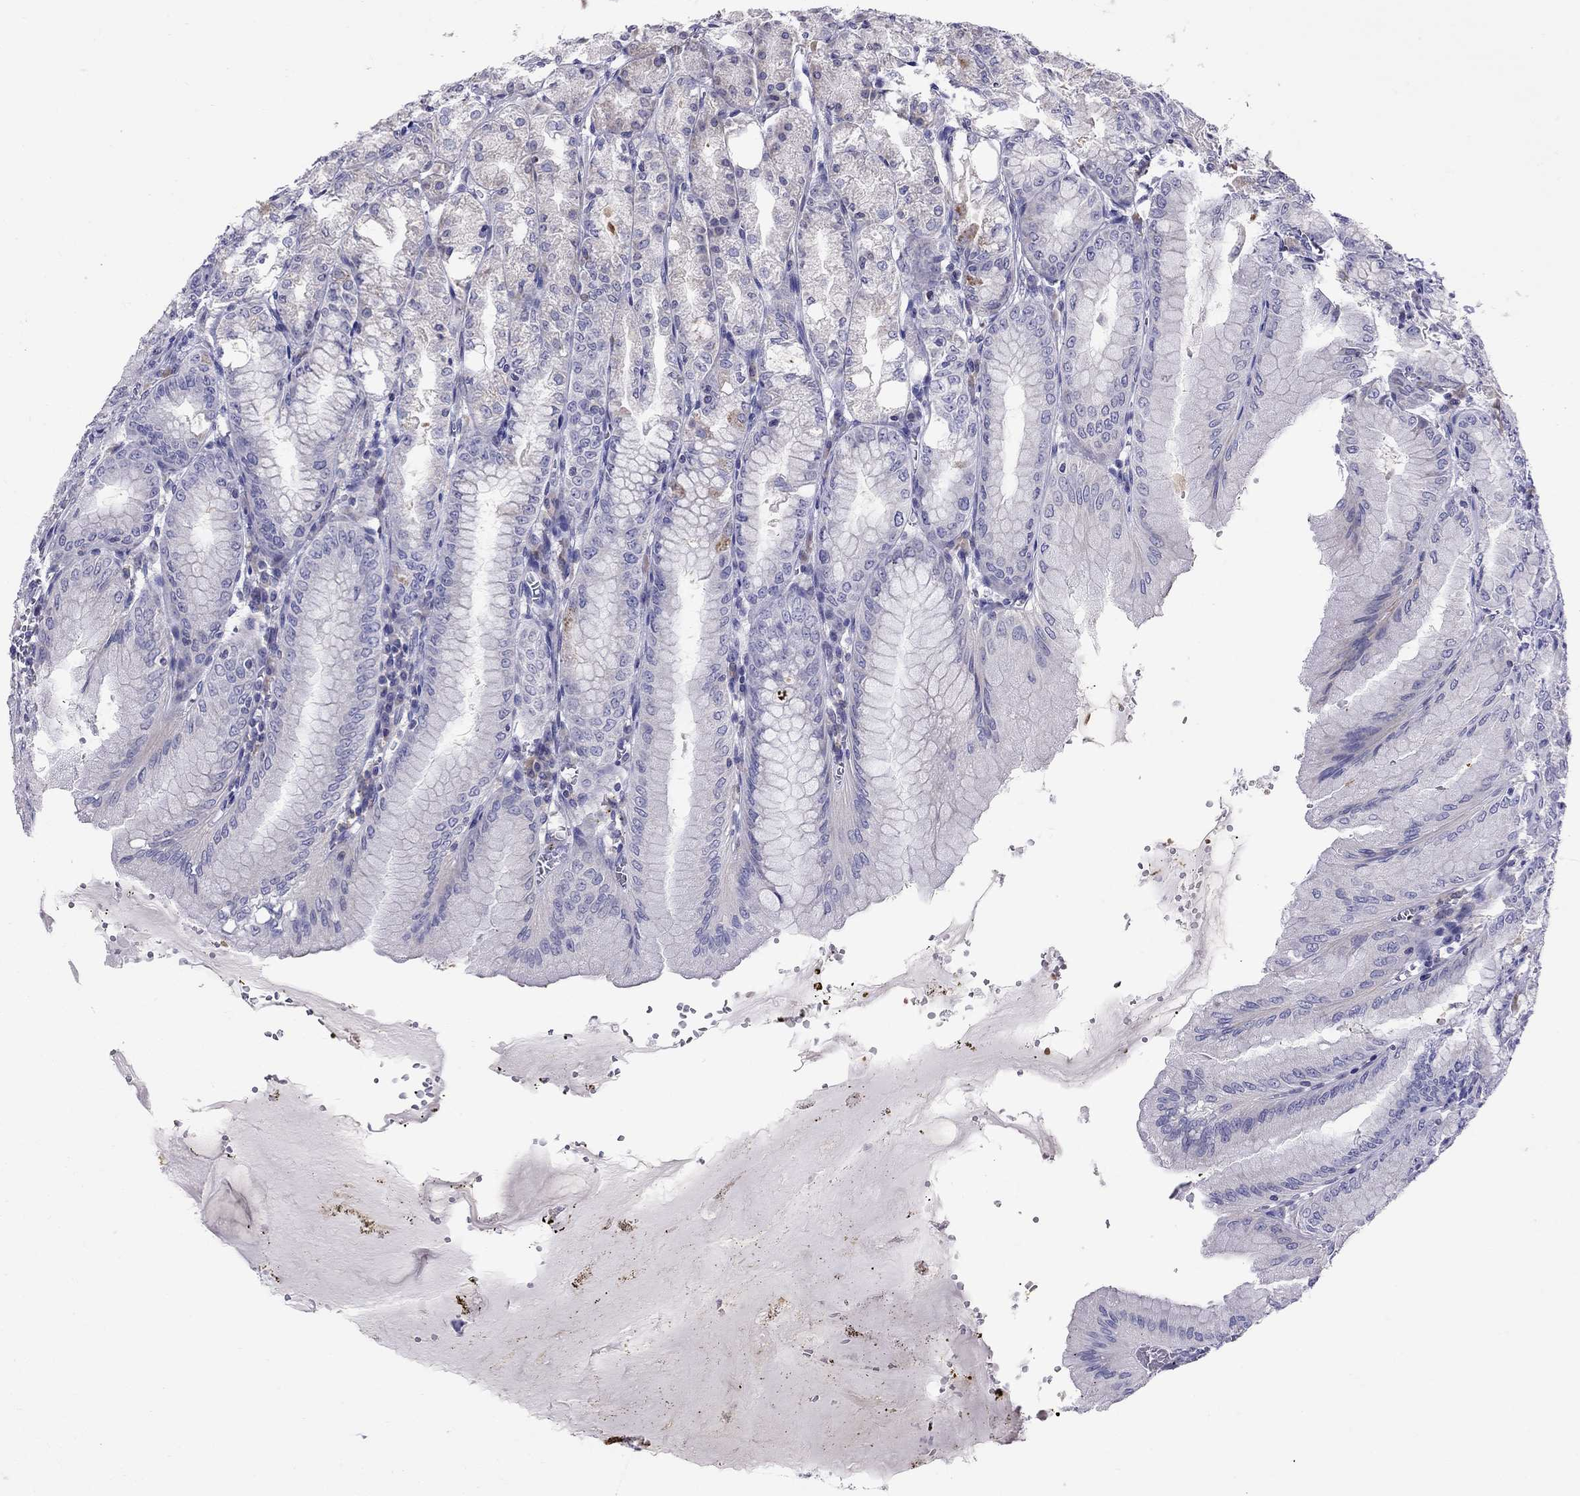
{"staining": {"intensity": "negative", "quantity": "none", "location": "none"}, "tissue": "stomach", "cell_type": "Glandular cells", "image_type": "normal", "snomed": [{"axis": "morphology", "description": "Normal tissue, NOS"}, {"axis": "topography", "description": "Stomach, lower"}], "caption": "DAB (3,3'-diaminobenzidine) immunohistochemical staining of unremarkable stomach shows no significant expression in glandular cells.", "gene": "SLC46A2", "patient": {"sex": "male", "age": 71}}